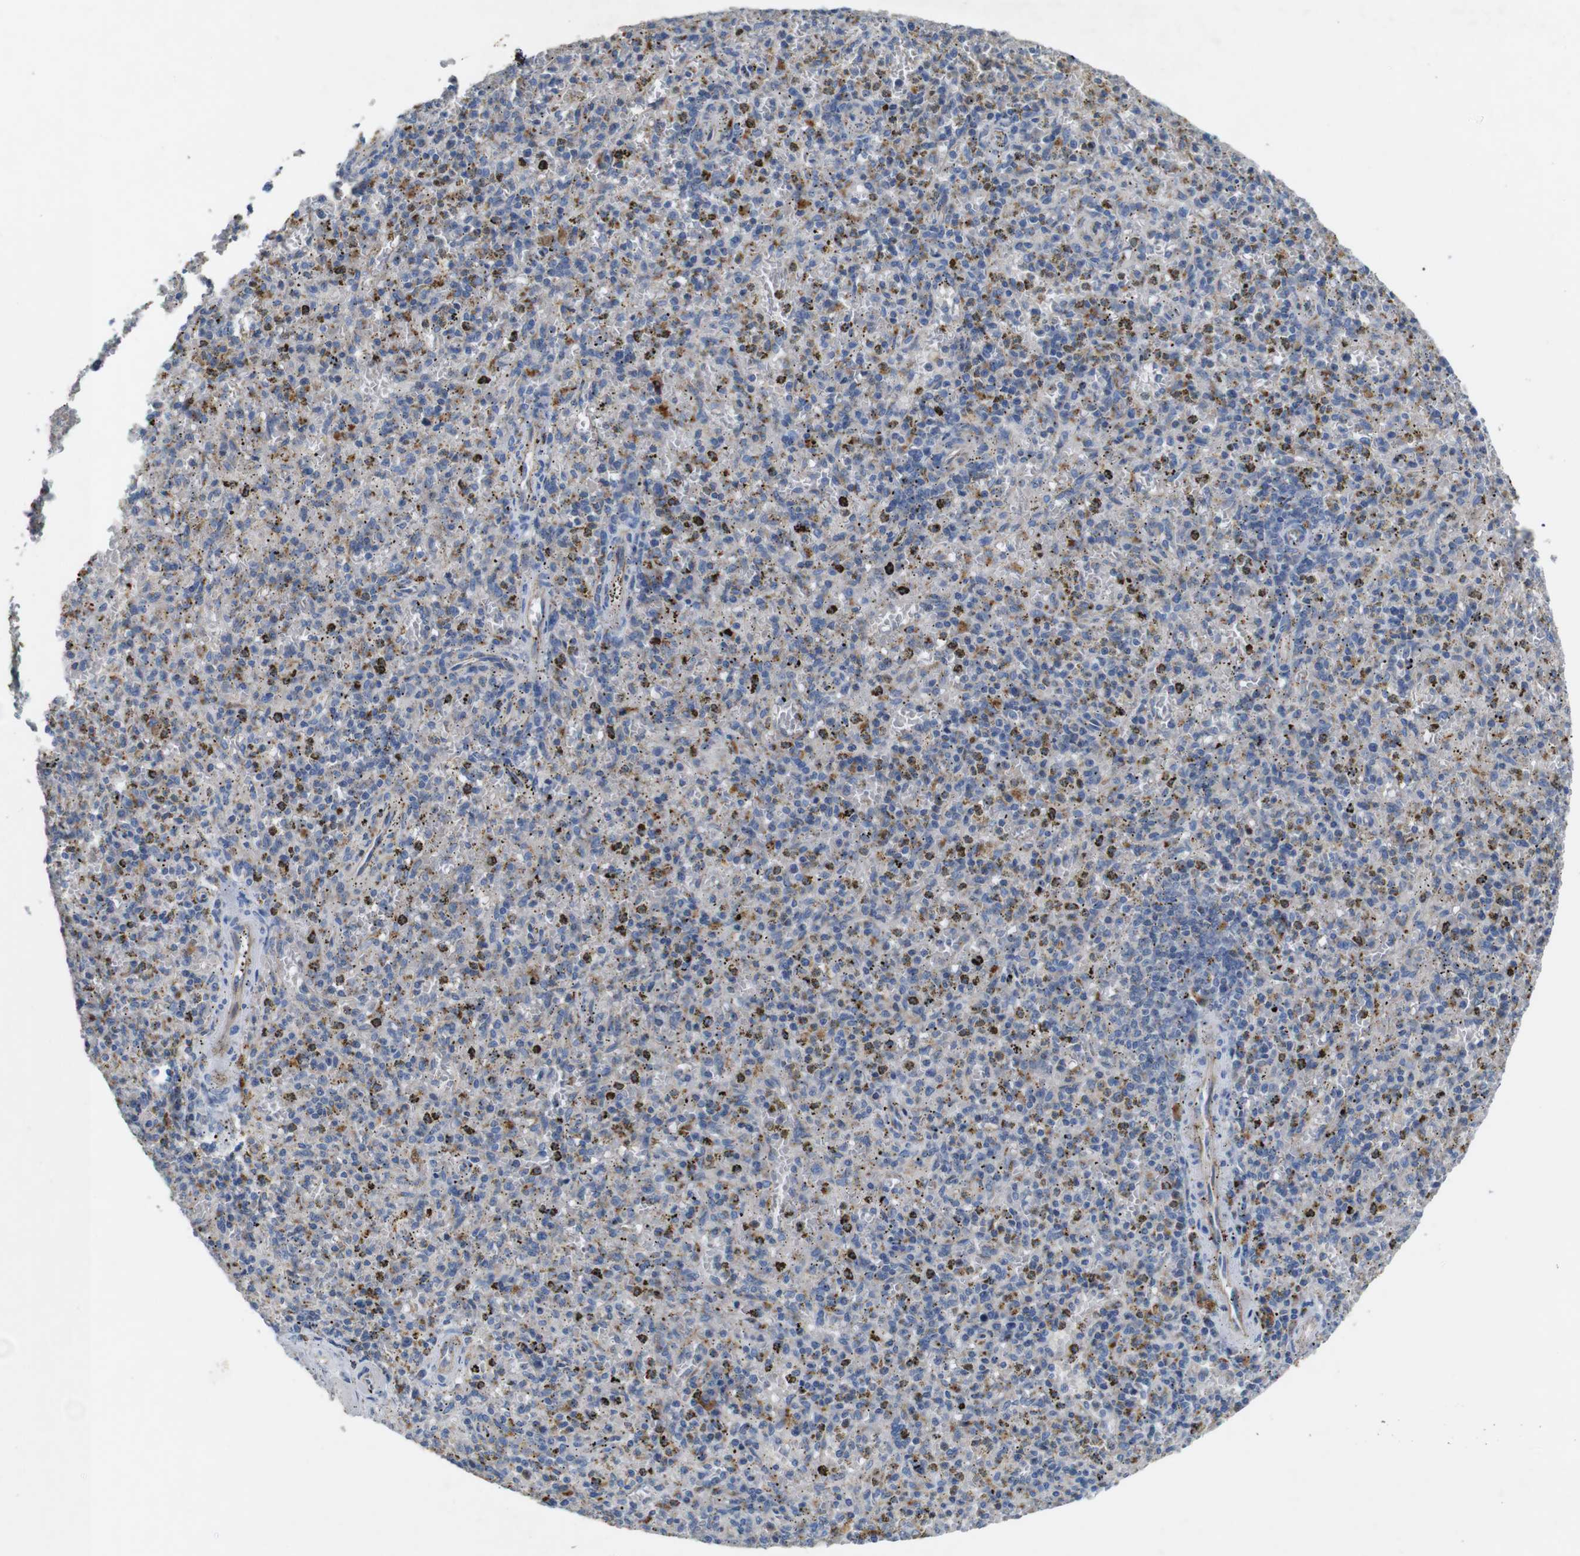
{"staining": {"intensity": "moderate", "quantity": "<25%", "location": "cytoplasmic/membranous"}, "tissue": "spleen", "cell_type": "Cells in red pulp", "image_type": "normal", "snomed": [{"axis": "morphology", "description": "Normal tissue, NOS"}, {"axis": "topography", "description": "Spleen"}], "caption": "Spleen stained for a protein exhibits moderate cytoplasmic/membranous positivity in cells in red pulp. (DAB IHC with brightfield microscopy, high magnification).", "gene": "NHLRC3", "patient": {"sex": "male", "age": 72}}